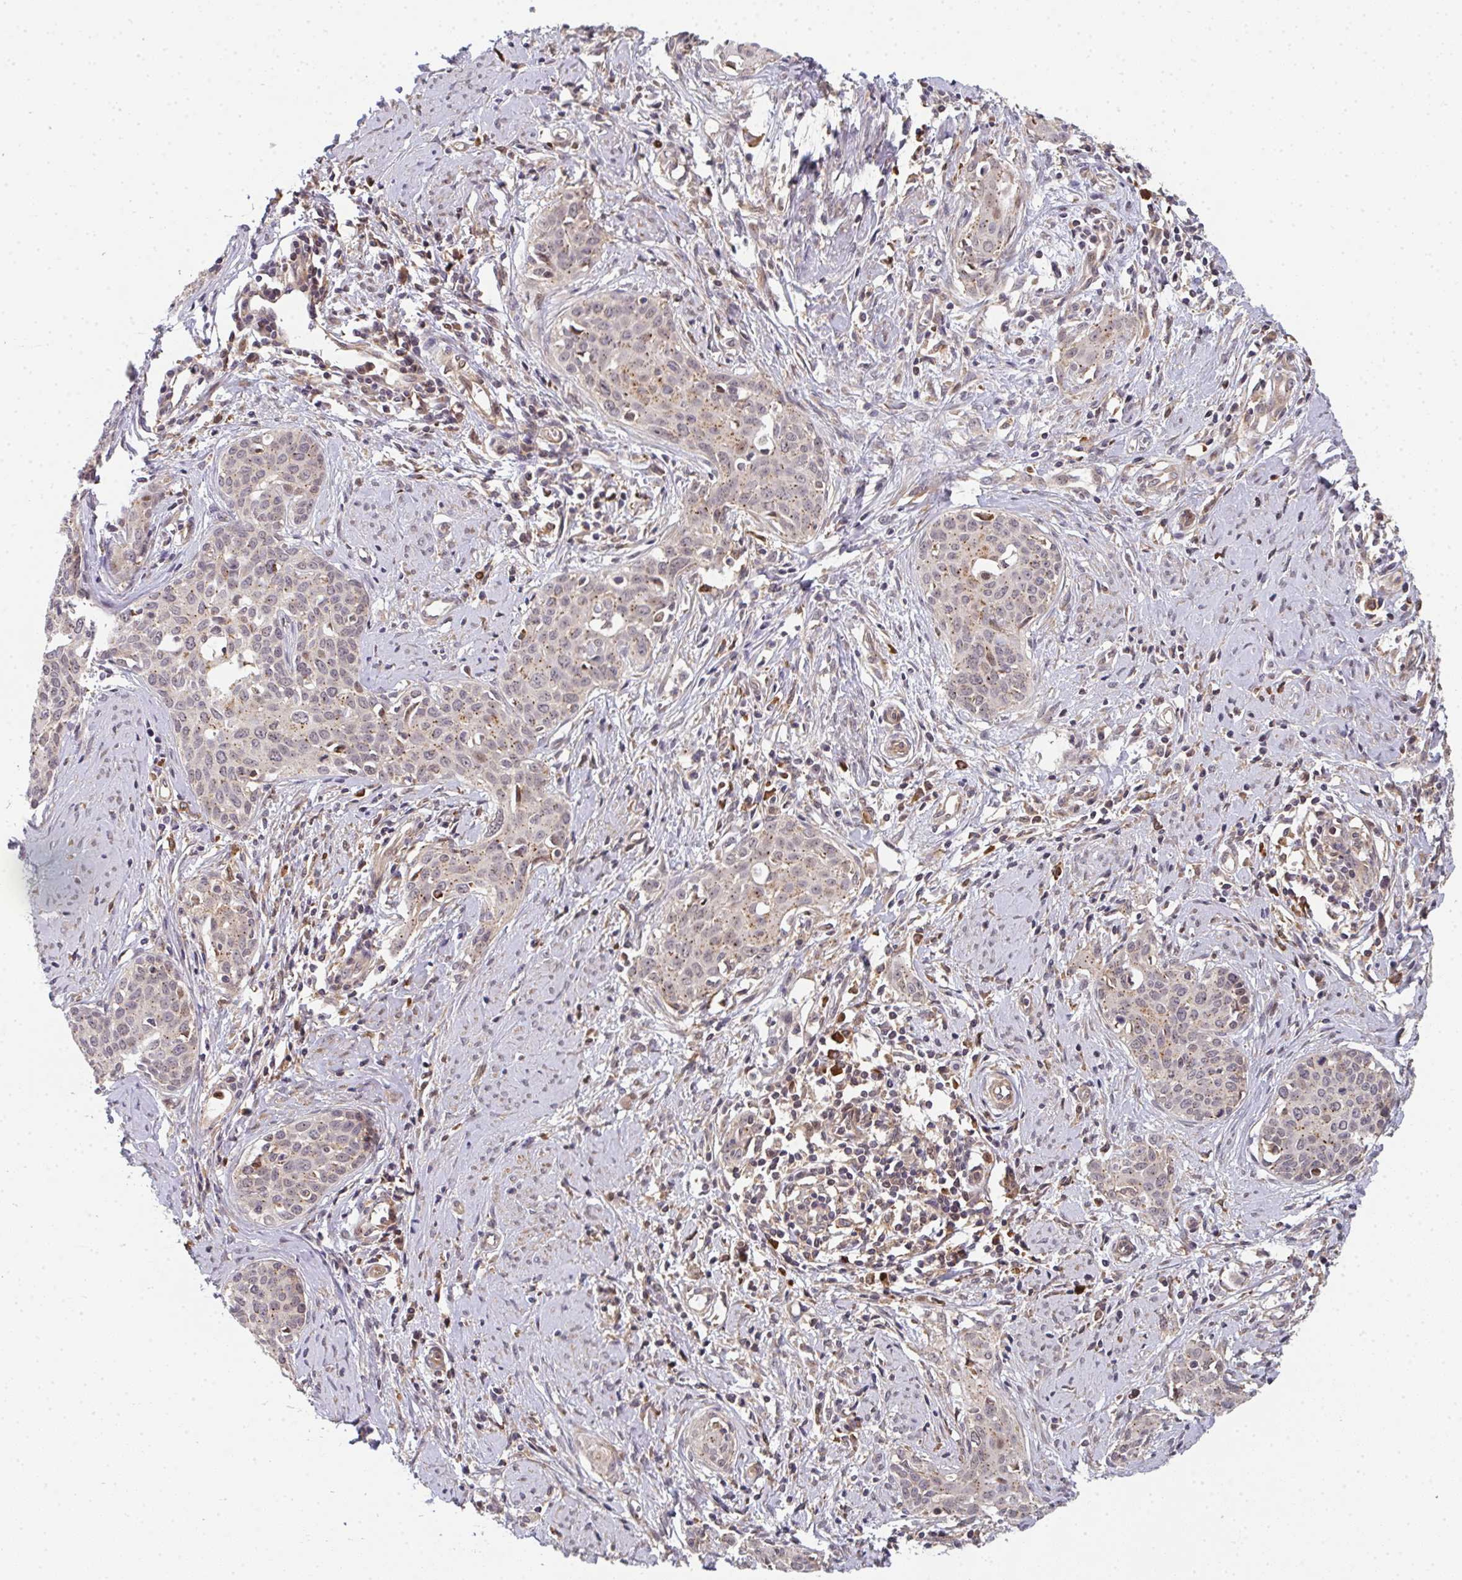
{"staining": {"intensity": "weak", "quantity": "25%-75%", "location": "cytoplasmic/membranous,nuclear"}, "tissue": "cervical cancer", "cell_type": "Tumor cells", "image_type": "cancer", "snomed": [{"axis": "morphology", "description": "Squamous cell carcinoma, NOS"}, {"axis": "topography", "description": "Cervix"}], "caption": "Protein staining of cervical cancer (squamous cell carcinoma) tissue displays weak cytoplasmic/membranous and nuclear positivity in about 25%-75% of tumor cells.", "gene": "SIMC1", "patient": {"sex": "female", "age": 46}}